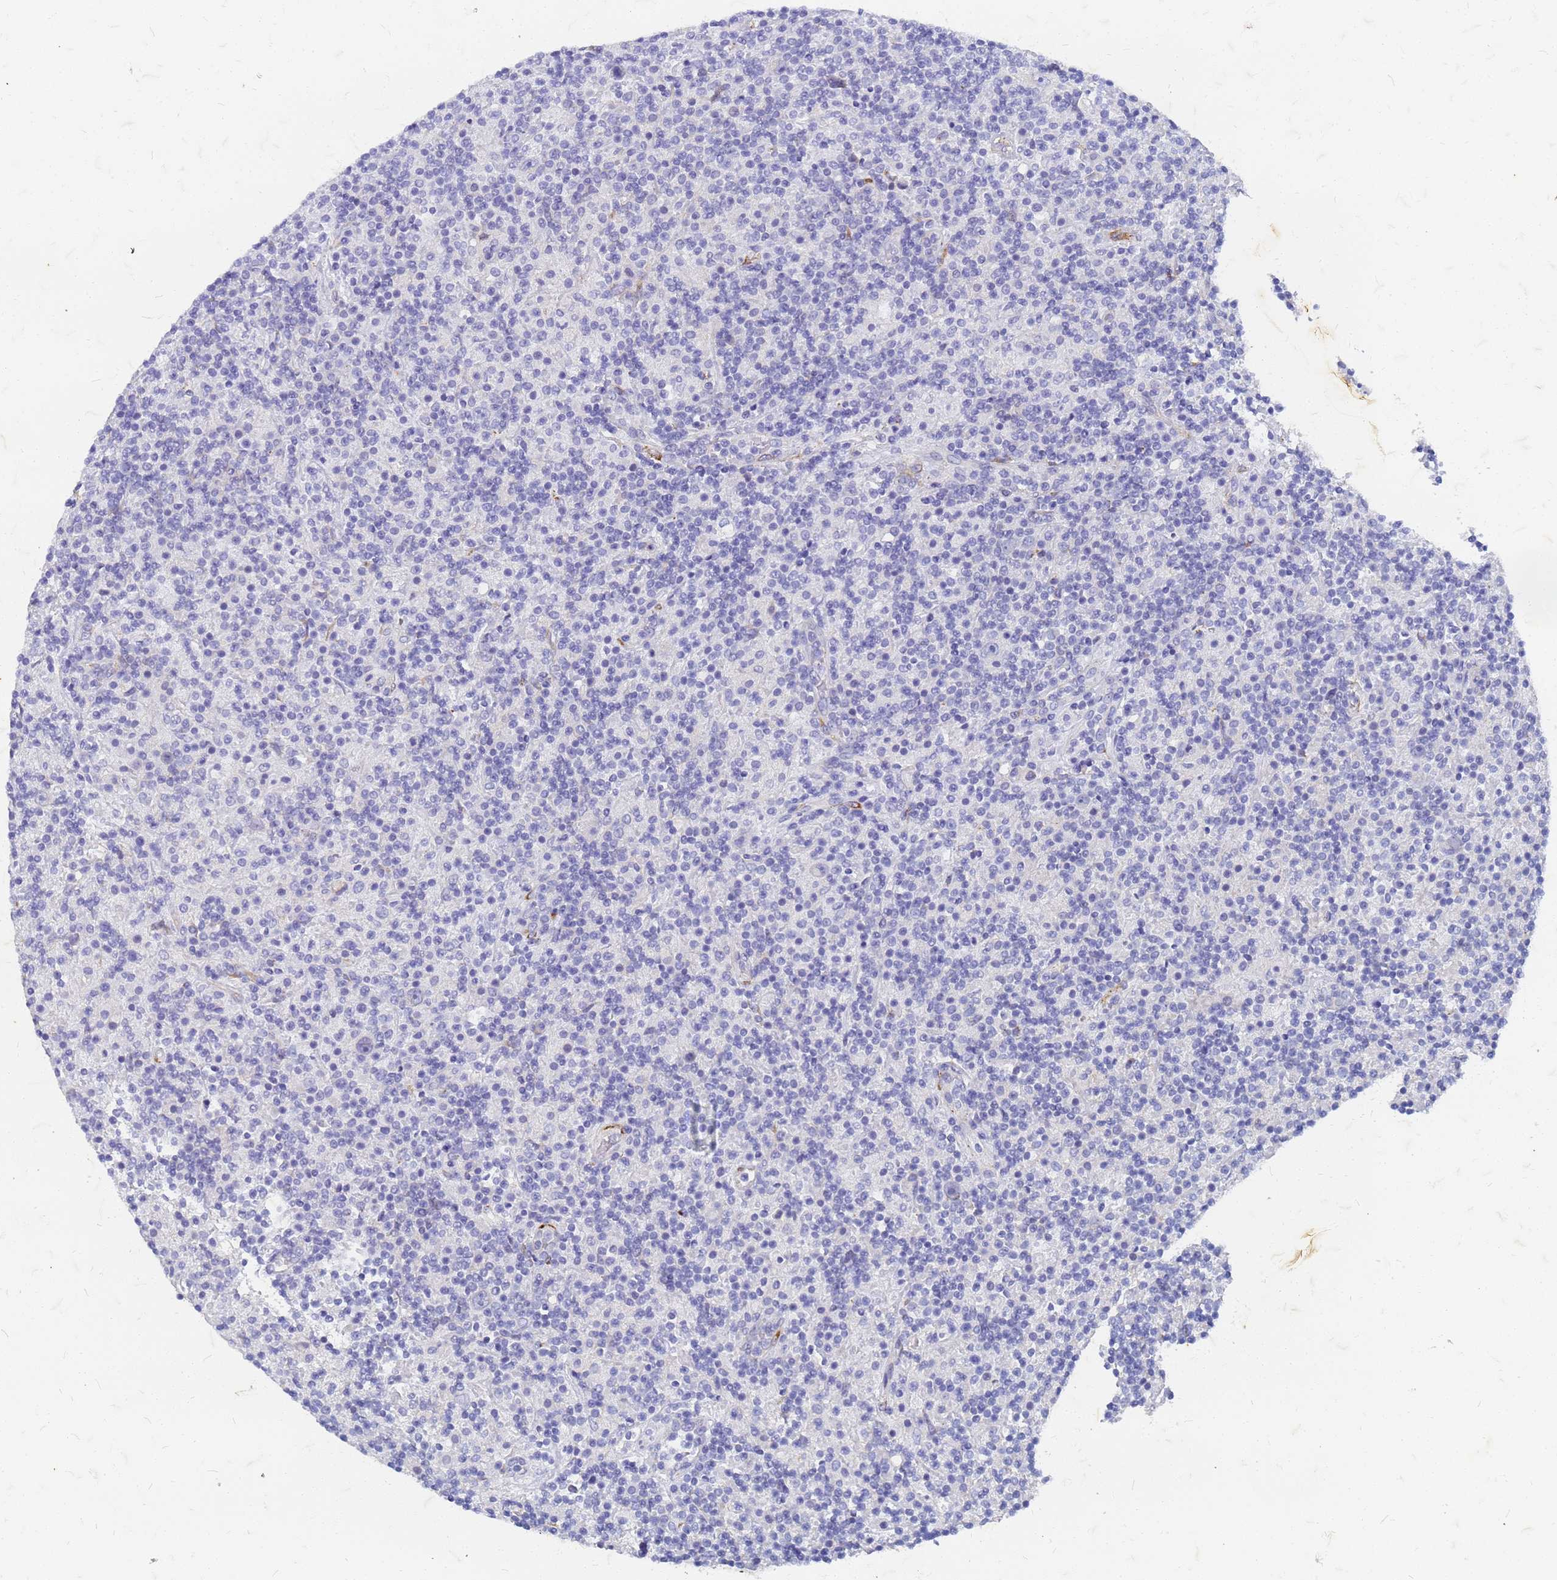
{"staining": {"intensity": "negative", "quantity": "none", "location": "none"}, "tissue": "lymphoma", "cell_type": "Tumor cells", "image_type": "cancer", "snomed": [{"axis": "morphology", "description": "Hodgkin's disease, NOS"}, {"axis": "topography", "description": "Lymph node"}], "caption": "Hodgkin's disease was stained to show a protein in brown. There is no significant positivity in tumor cells.", "gene": "TRIM64B", "patient": {"sex": "male", "age": 70}}